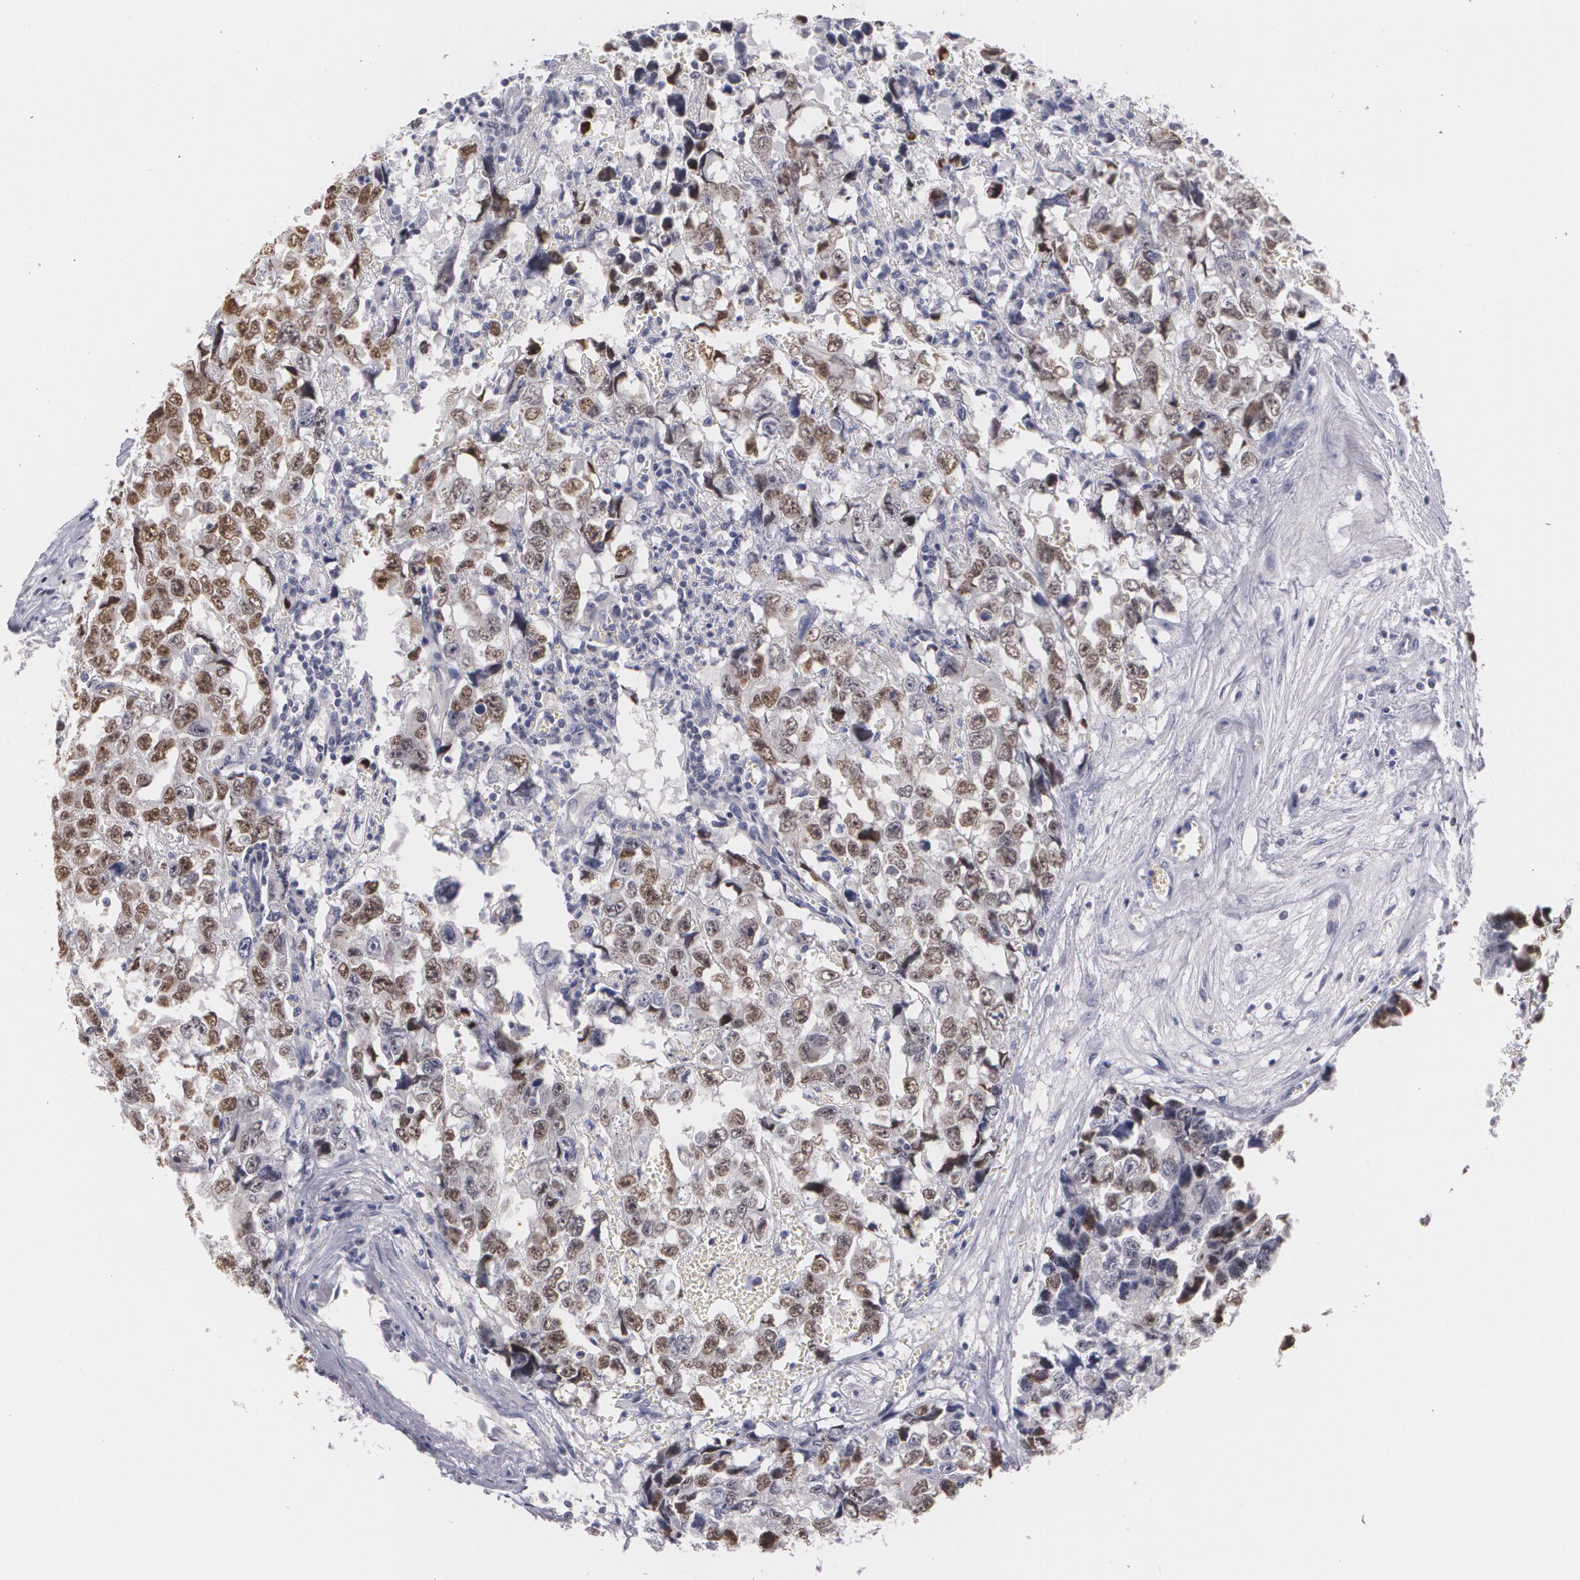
{"staining": {"intensity": "moderate", "quantity": "25%-75%", "location": "nuclear"}, "tissue": "testis cancer", "cell_type": "Tumor cells", "image_type": "cancer", "snomed": [{"axis": "morphology", "description": "Carcinoma, Embryonal, NOS"}, {"axis": "topography", "description": "Testis"}], "caption": "Moderate nuclear protein expression is appreciated in about 25%-75% of tumor cells in testis cancer. (DAB (3,3'-diaminobenzidine) = brown stain, brightfield microscopy at high magnification).", "gene": "ZBTB16", "patient": {"sex": "male", "age": 31}}